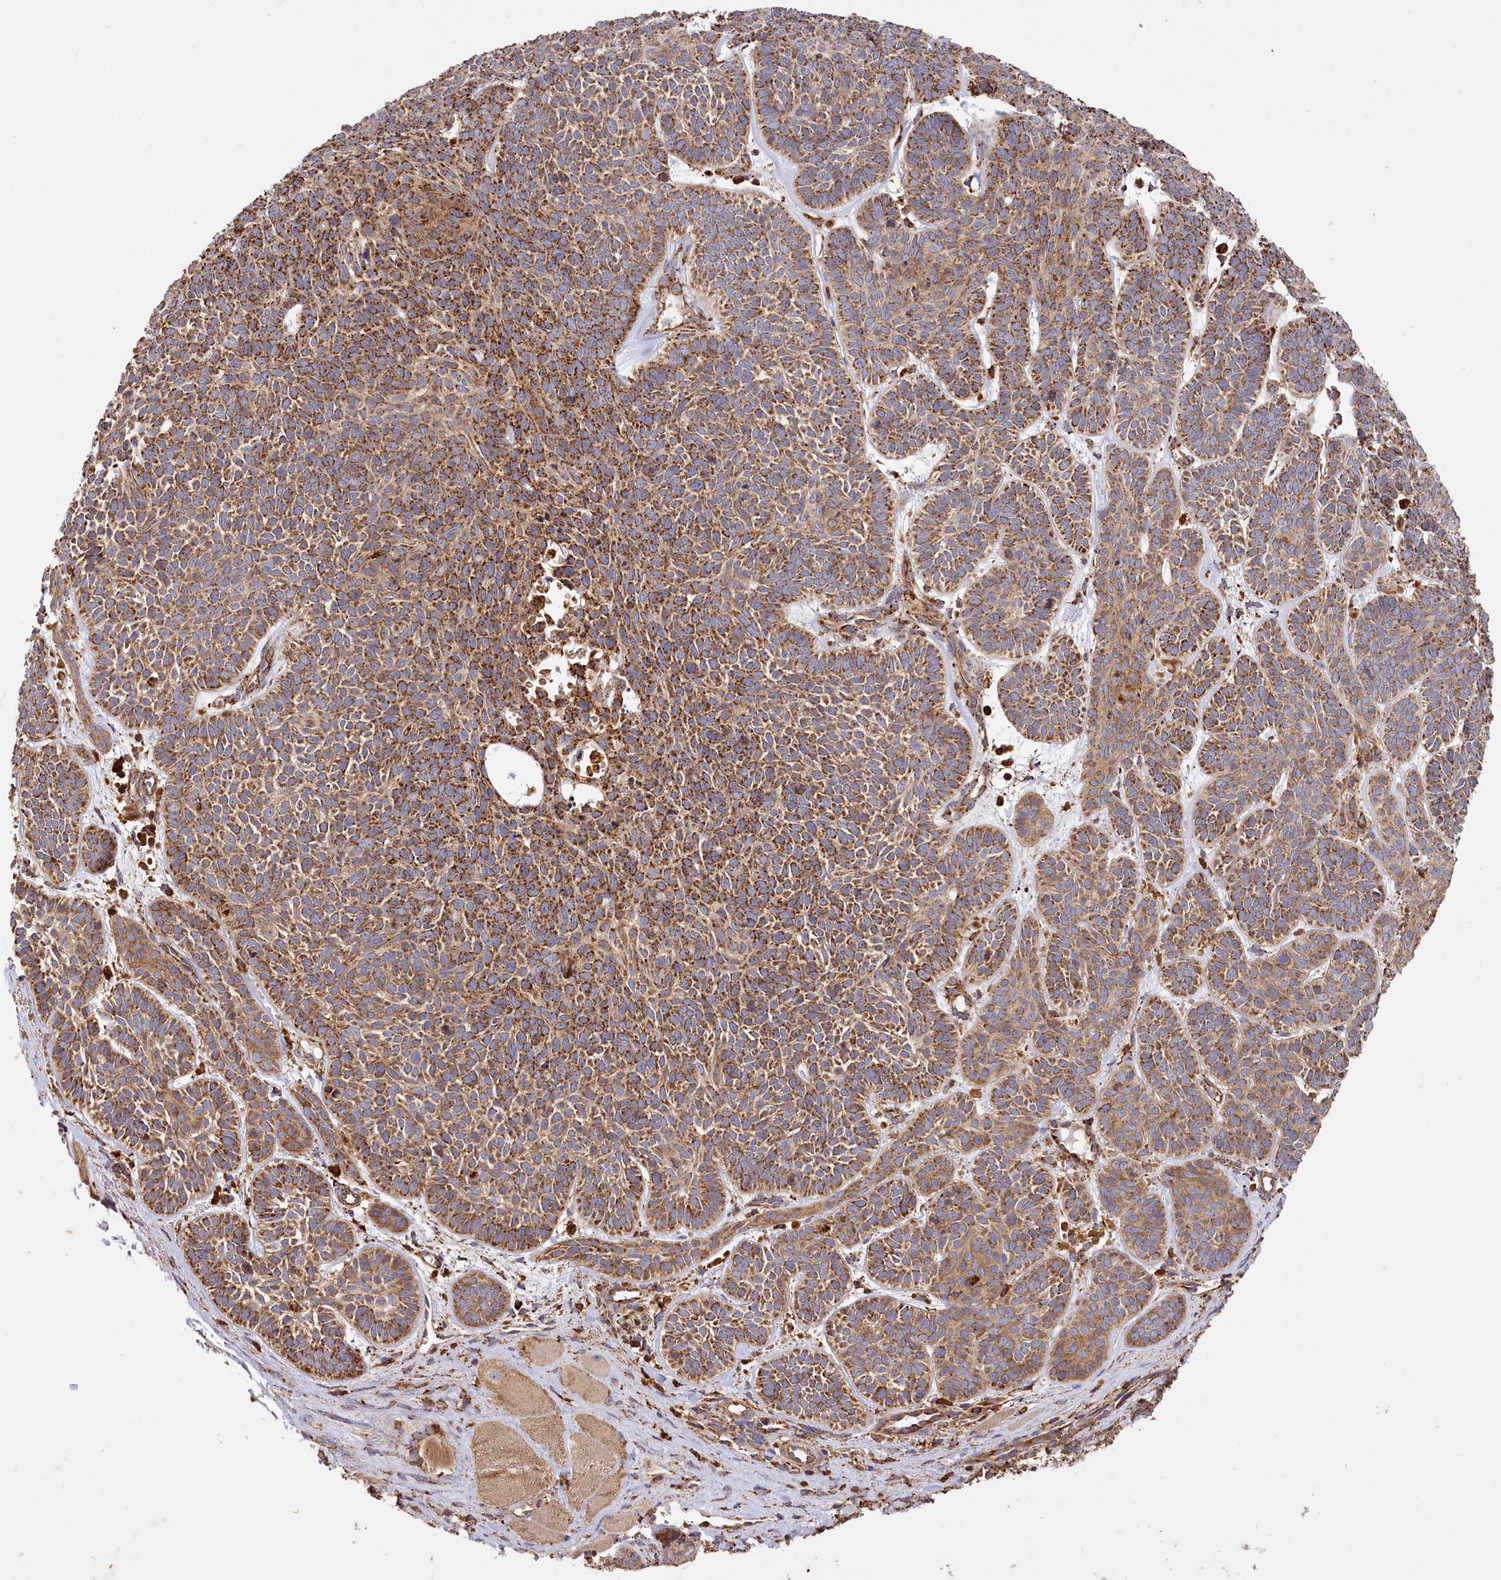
{"staining": {"intensity": "strong", "quantity": ">75%", "location": "cytoplasmic/membranous"}, "tissue": "skin cancer", "cell_type": "Tumor cells", "image_type": "cancer", "snomed": [{"axis": "morphology", "description": "Basal cell carcinoma"}, {"axis": "topography", "description": "Skin"}], "caption": "Tumor cells display high levels of strong cytoplasmic/membranous positivity in about >75% of cells in human skin basal cell carcinoma. (Brightfield microscopy of DAB IHC at high magnification).", "gene": "CARD19", "patient": {"sex": "male", "age": 85}}